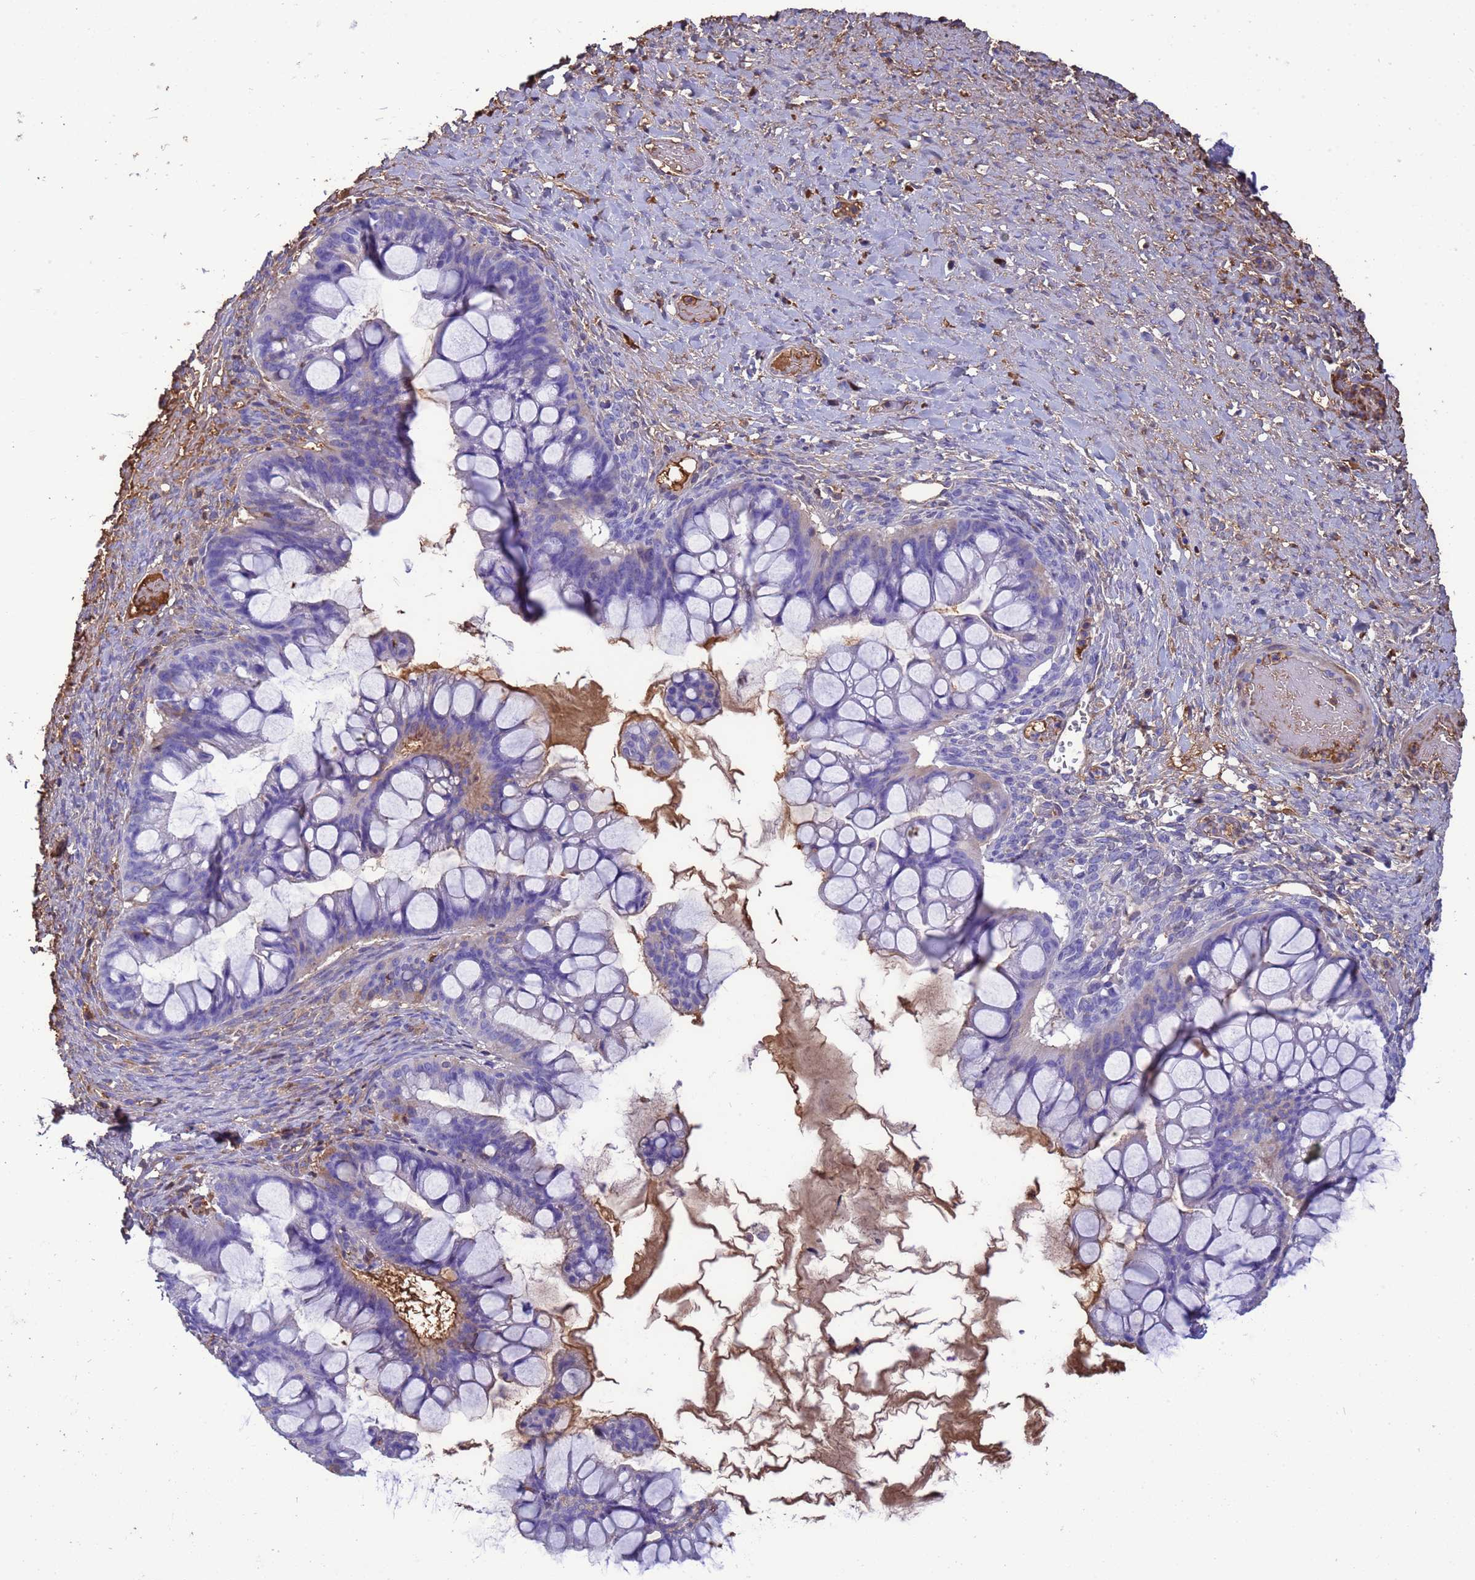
{"staining": {"intensity": "negative", "quantity": "none", "location": "none"}, "tissue": "ovarian cancer", "cell_type": "Tumor cells", "image_type": "cancer", "snomed": [{"axis": "morphology", "description": "Cystadenocarcinoma, mucinous, NOS"}, {"axis": "topography", "description": "Ovary"}], "caption": "DAB immunohistochemical staining of ovarian mucinous cystadenocarcinoma shows no significant staining in tumor cells.", "gene": "H1-7", "patient": {"sex": "female", "age": 73}}